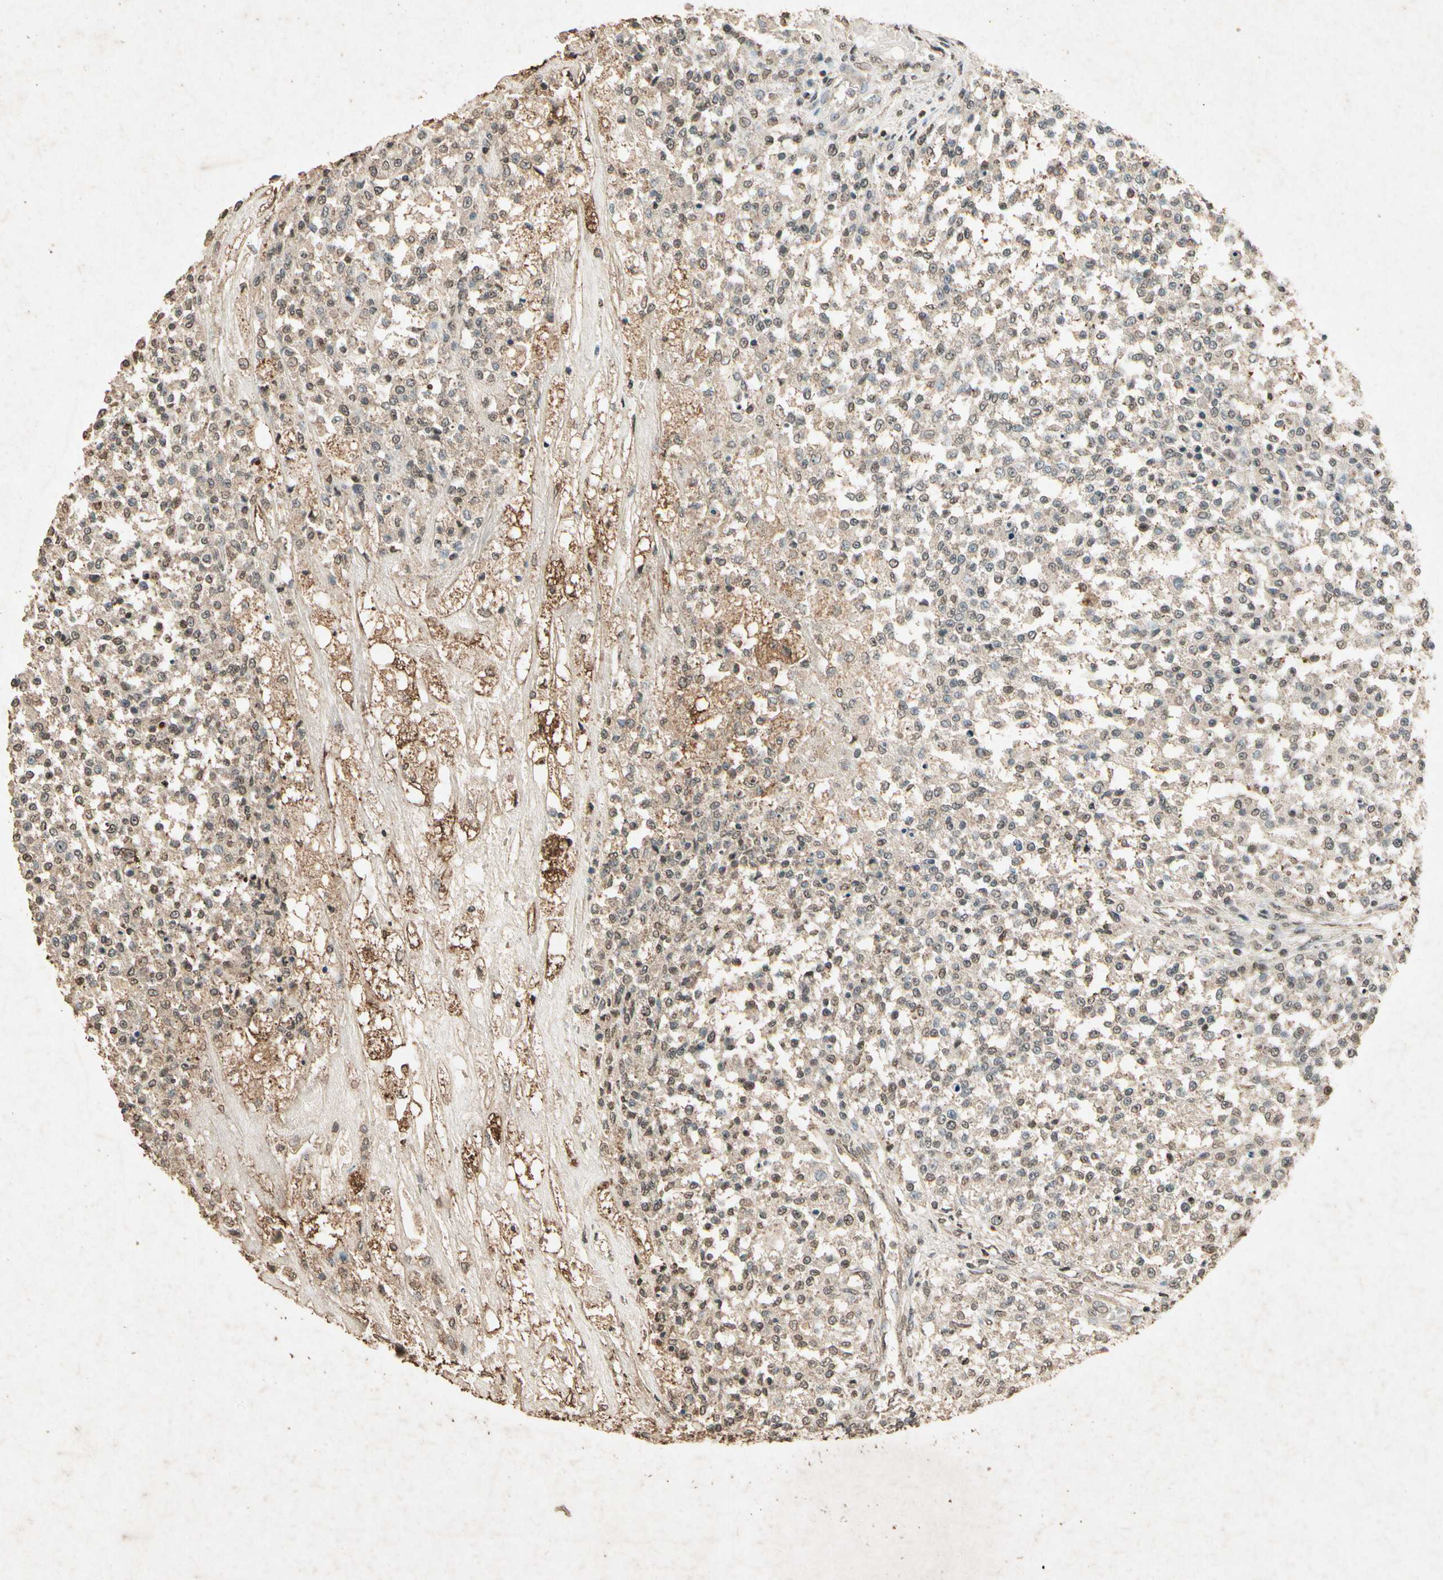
{"staining": {"intensity": "moderate", "quantity": ">75%", "location": "cytoplasmic/membranous"}, "tissue": "testis cancer", "cell_type": "Tumor cells", "image_type": "cancer", "snomed": [{"axis": "morphology", "description": "Seminoma, NOS"}, {"axis": "topography", "description": "Testis"}], "caption": "An immunohistochemistry (IHC) micrograph of neoplastic tissue is shown. Protein staining in brown shows moderate cytoplasmic/membranous positivity in seminoma (testis) within tumor cells.", "gene": "GC", "patient": {"sex": "male", "age": 59}}